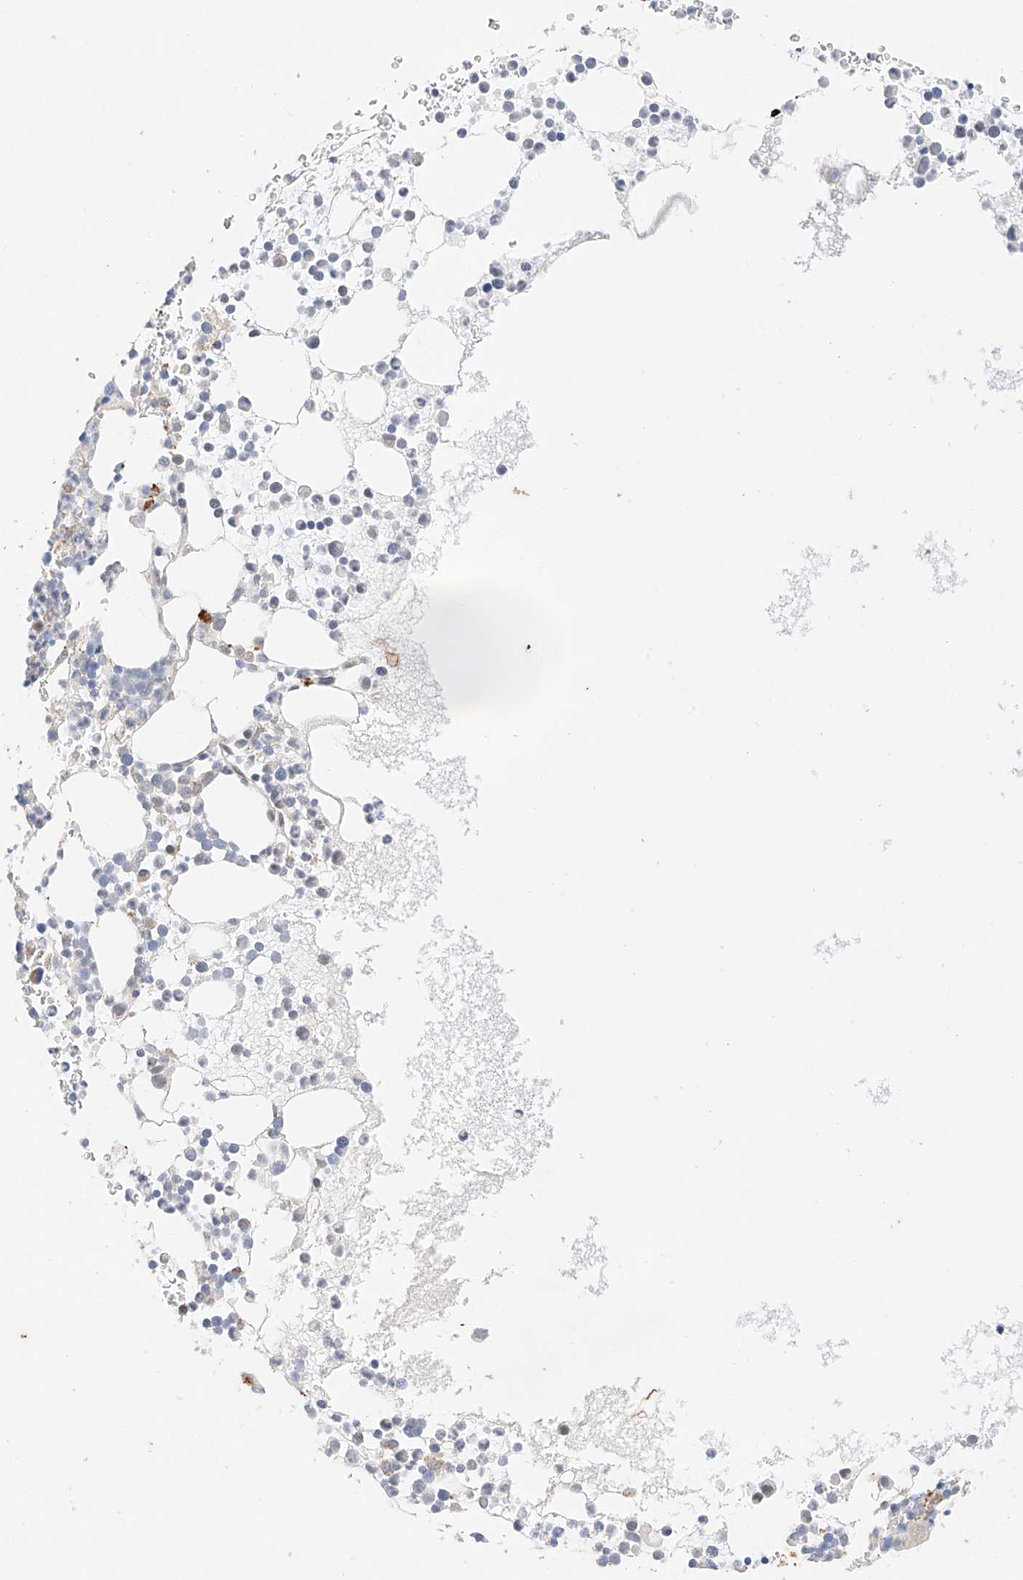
{"staining": {"intensity": "negative", "quantity": "none", "location": "none"}, "tissue": "bone marrow", "cell_type": "Hematopoietic cells", "image_type": "normal", "snomed": [{"axis": "morphology", "description": "Normal tissue, NOS"}, {"axis": "topography", "description": "Bone marrow"}], "caption": "Bone marrow was stained to show a protein in brown. There is no significant positivity in hematopoietic cells. (DAB immunohistochemistry (IHC) visualized using brightfield microscopy, high magnification).", "gene": "GCNT1", "patient": {"sex": "female", "age": 78}}